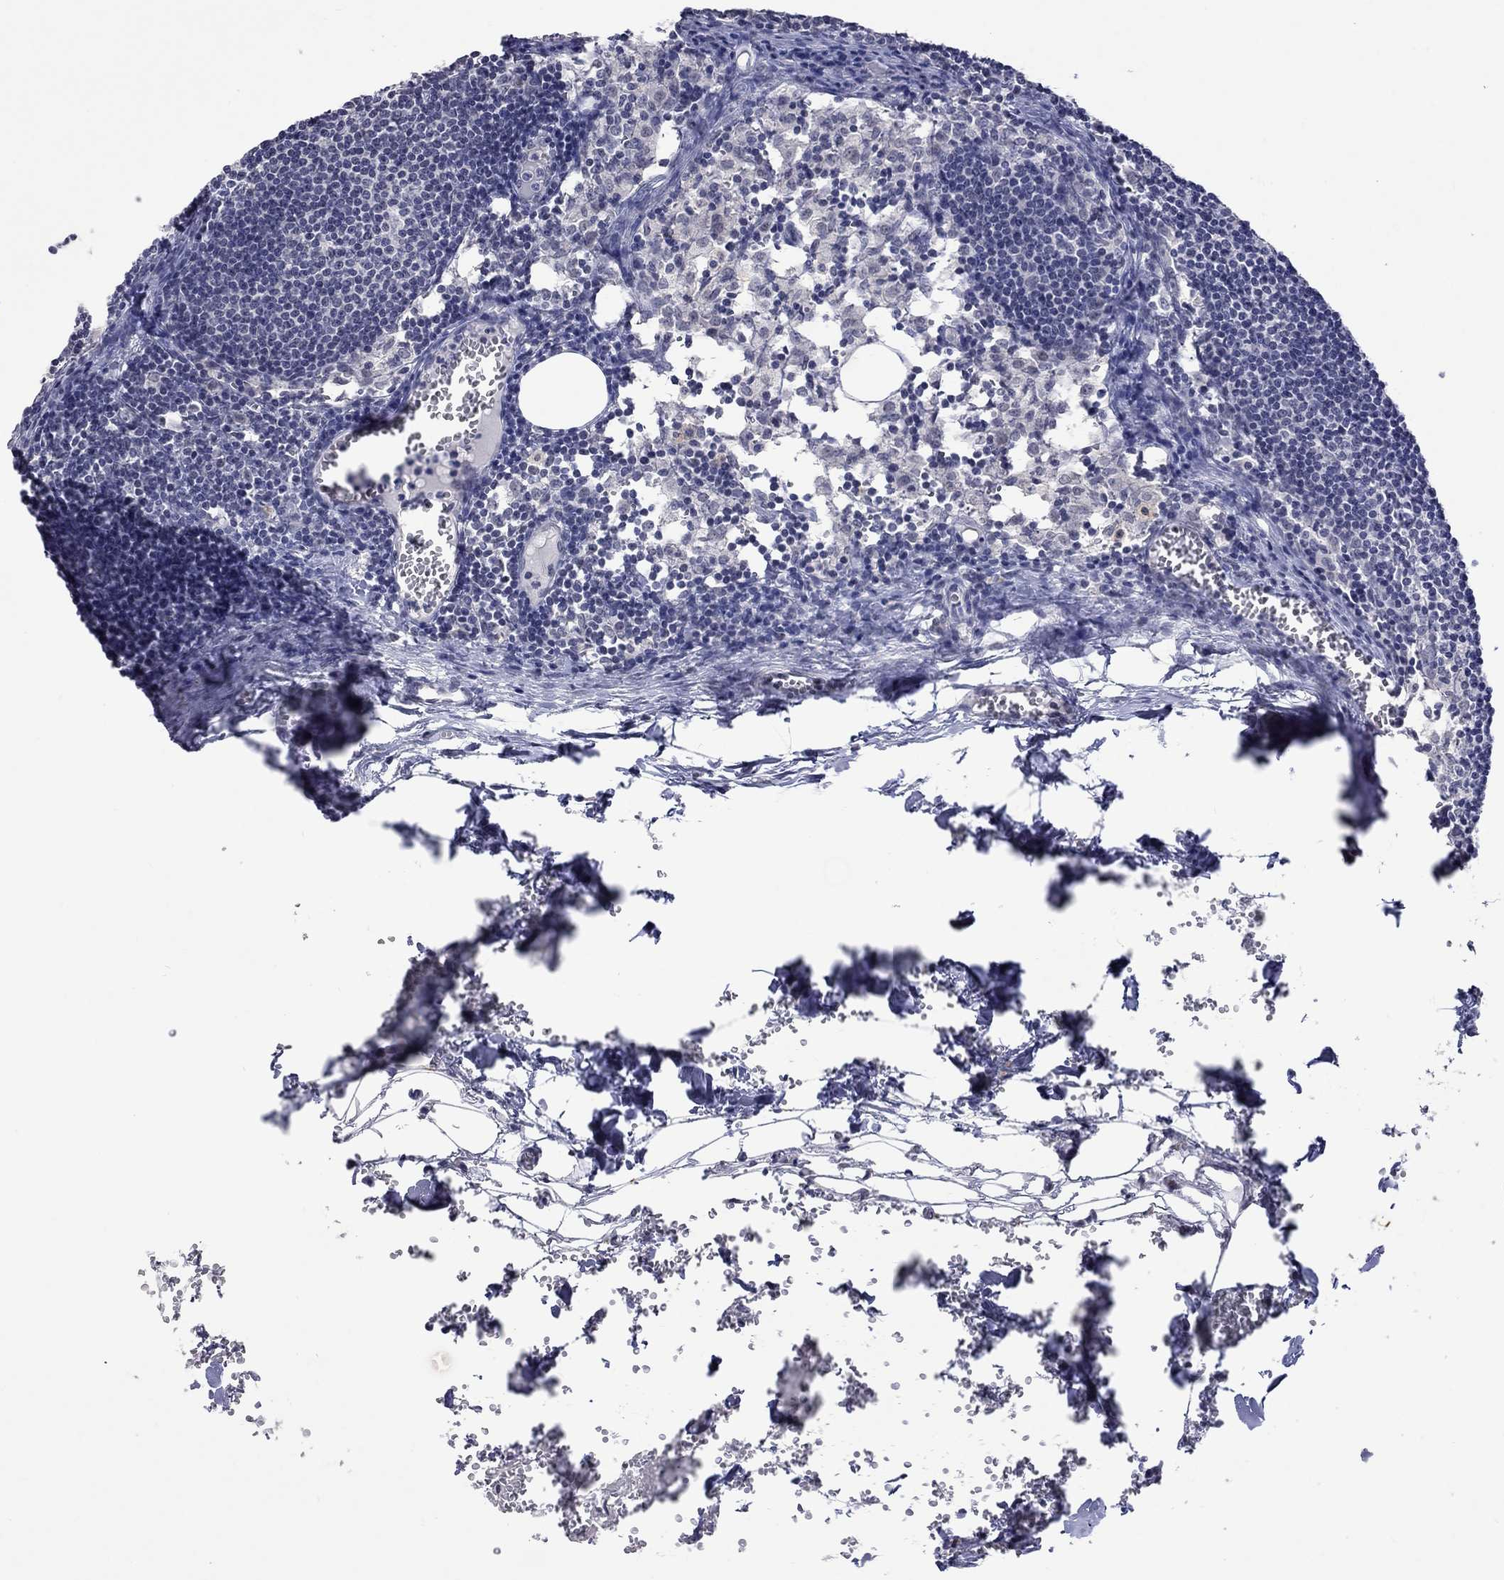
{"staining": {"intensity": "negative", "quantity": "none", "location": "none"}, "tissue": "lymph node", "cell_type": "Germinal center cells", "image_type": "normal", "snomed": [{"axis": "morphology", "description": "Normal tissue, NOS"}, {"axis": "topography", "description": "Lymph node"}], "caption": "IHC of normal human lymph node exhibits no positivity in germinal center cells.", "gene": "TMEM143", "patient": {"sex": "male", "age": 59}}